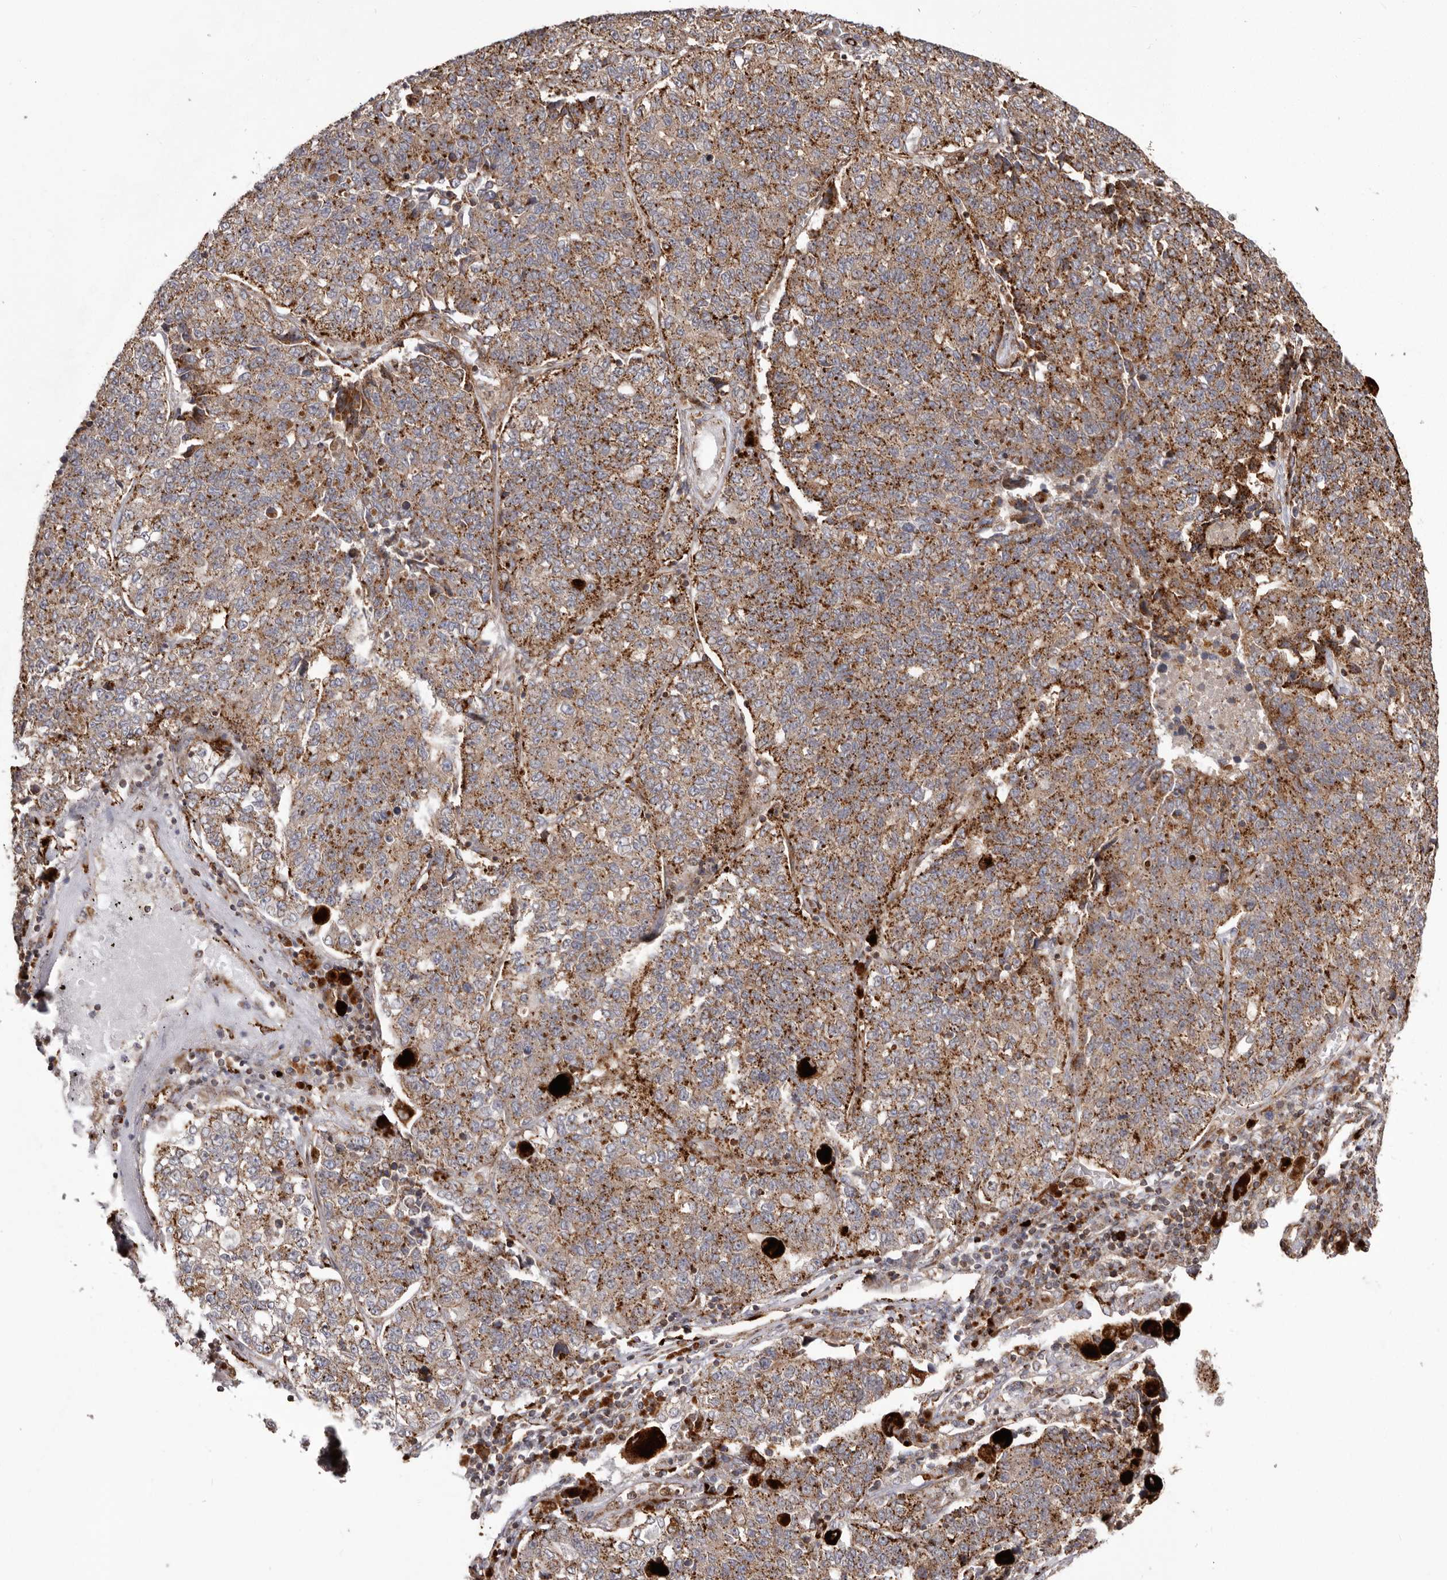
{"staining": {"intensity": "moderate", "quantity": ">75%", "location": "cytoplasmic/membranous"}, "tissue": "lung cancer", "cell_type": "Tumor cells", "image_type": "cancer", "snomed": [{"axis": "morphology", "description": "Adenocarcinoma, NOS"}, {"axis": "topography", "description": "Lung"}], "caption": "This photomicrograph demonstrates immunohistochemistry staining of lung cancer (adenocarcinoma), with medium moderate cytoplasmic/membranous positivity in approximately >75% of tumor cells.", "gene": "NUP43", "patient": {"sex": "male", "age": 49}}